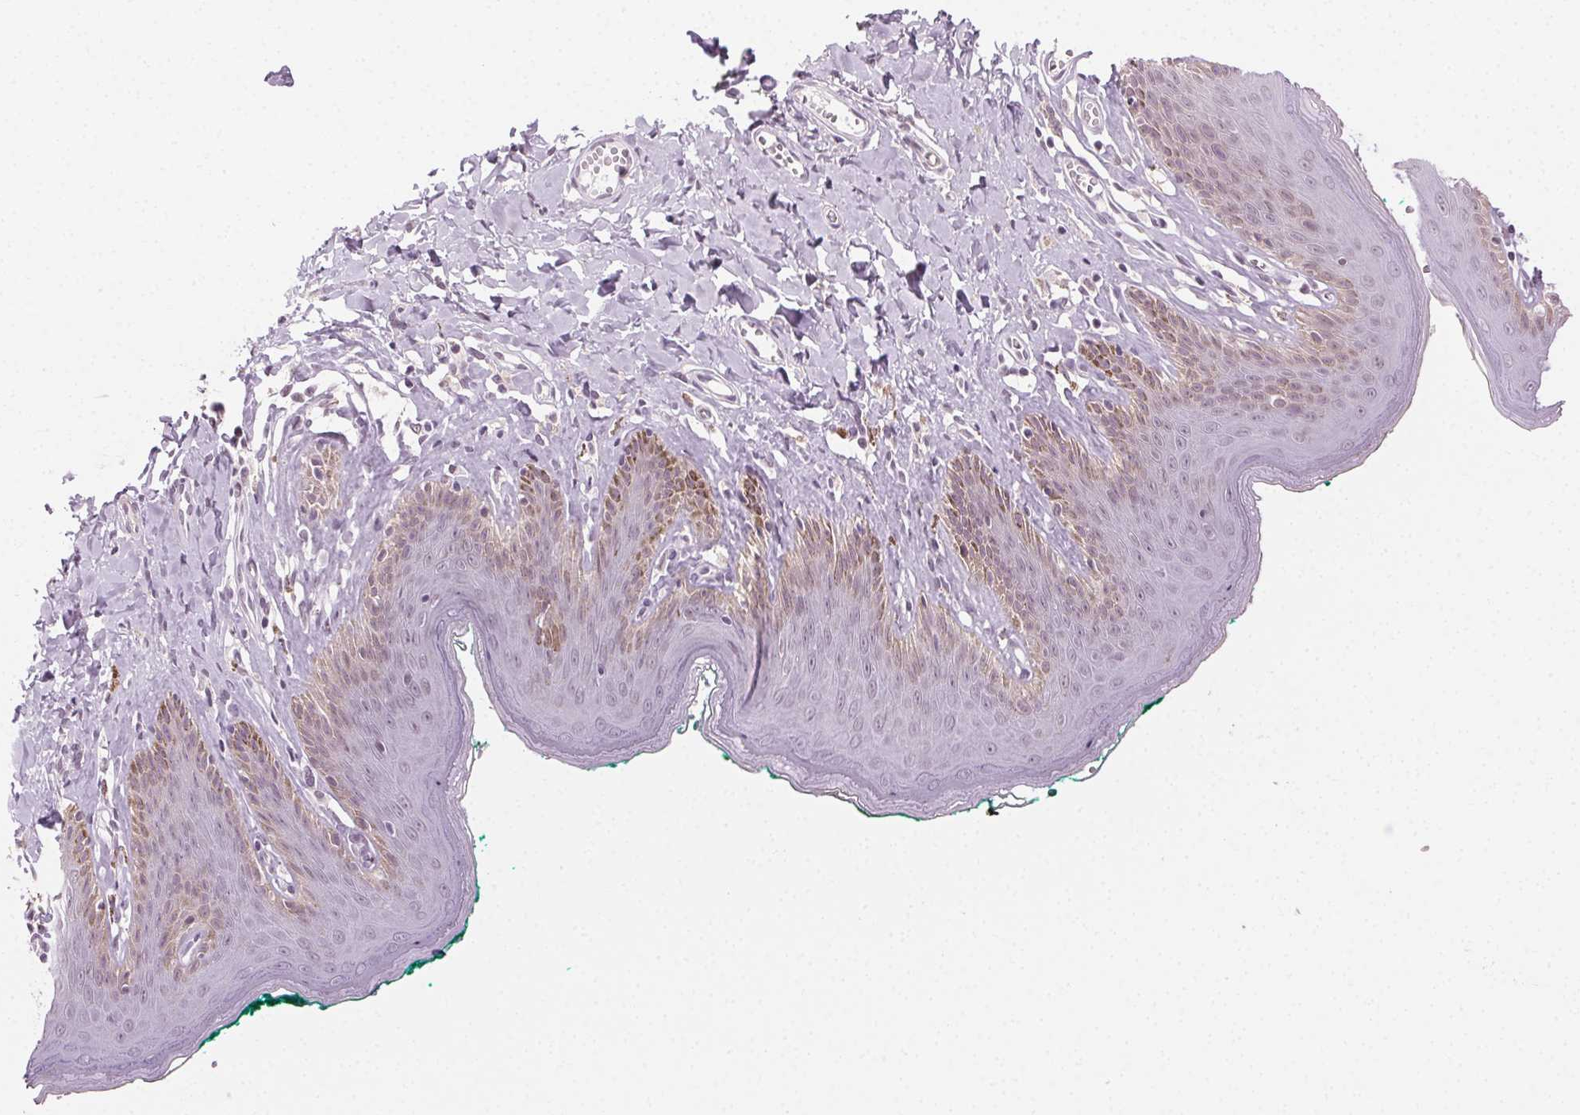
{"staining": {"intensity": "moderate", "quantity": "<25%", "location": "cytoplasmic/membranous"}, "tissue": "skin", "cell_type": "Epidermal cells", "image_type": "normal", "snomed": [{"axis": "morphology", "description": "Normal tissue, NOS"}, {"axis": "topography", "description": "Vulva"}, {"axis": "topography", "description": "Peripheral nerve tissue"}], "caption": "Protein positivity by immunohistochemistry reveals moderate cytoplasmic/membranous positivity in about <25% of epidermal cells in unremarkable skin.", "gene": "AIF1L", "patient": {"sex": "female", "age": 66}}